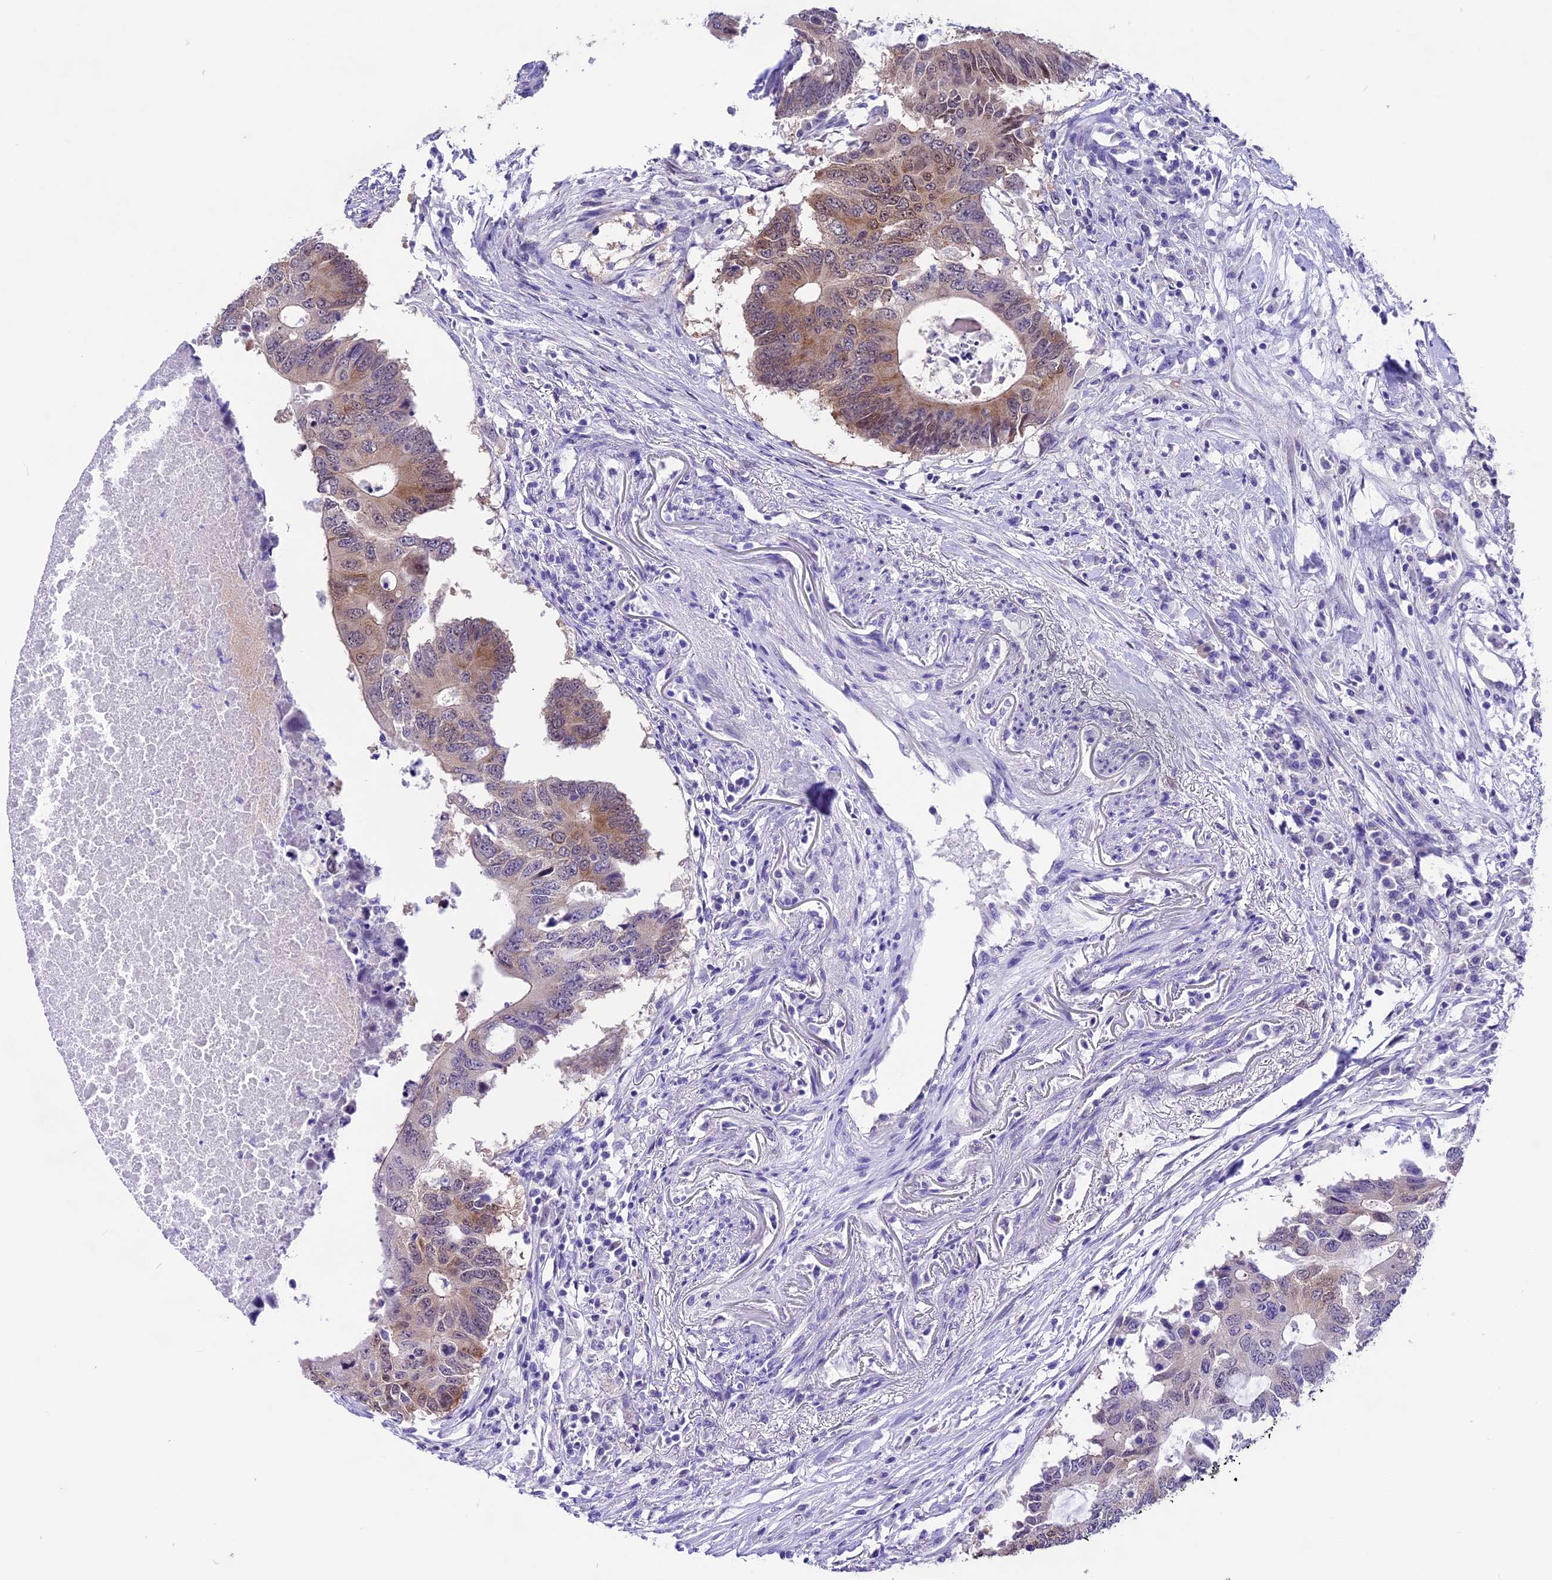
{"staining": {"intensity": "weak", "quantity": "25%-75%", "location": "cytoplasmic/membranous,nuclear"}, "tissue": "colorectal cancer", "cell_type": "Tumor cells", "image_type": "cancer", "snomed": [{"axis": "morphology", "description": "Adenocarcinoma, NOS"}, {"axis": "topography", "description": "Colon"}], "caption": "A high-resolution micrograph shows immunohistochemistry (IHC) staining of colorectal cancer (adenocarcinoma), which shows weak cytoplasmic/membranous and nuclear positivity in about 25%-75% of tumor cells.", "gene": "PRR15", "patient": {"sex": "male", "age": 71}}